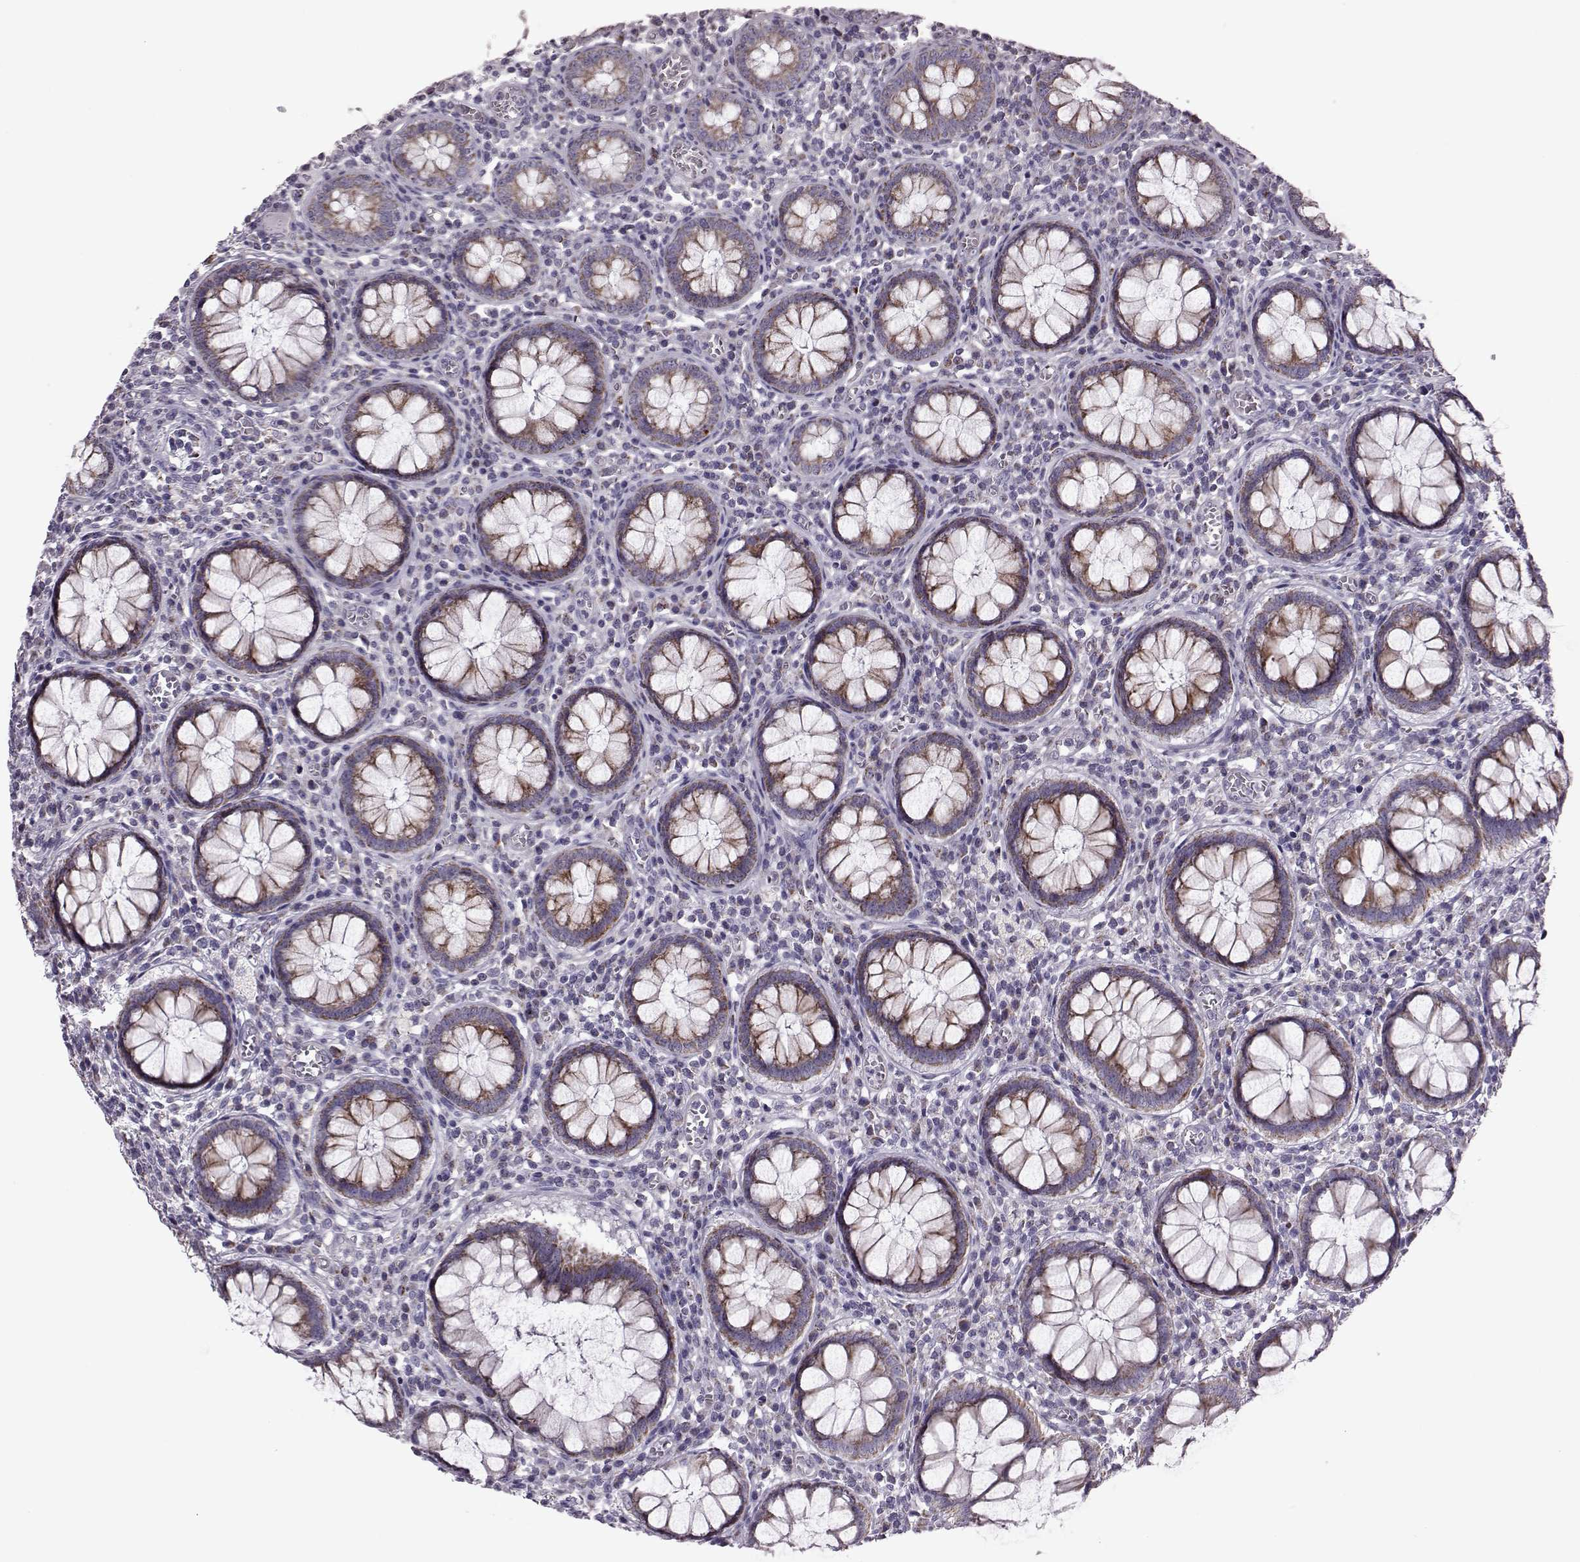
{"staining": {"intensity": "moderate", "quantity": ">75%", "location": "cytoplasmic/membranous"}, "tissue": "colorectal cancer", "cell_type": "Tumor cells", "image_type": "cancer", "snomed": [{"axis": "morphology", "description": "Normal tissue, NOS"}, {"axis": "morphology", "description": "Adenocarcinoma, NOS"}, {"axis": "topography", "description": "Colon"}], "caption": "Colorectal adenocarcinoma stained with DAB (3,3'-diaminobenzidine) immunohistochemistry exhibits medium levels of moderate cytoplasmic/membranous positivity in approximately >75% of tumor cells.", "gene": "RIMS2", "patient": {"sex": "male", "age": 65}}